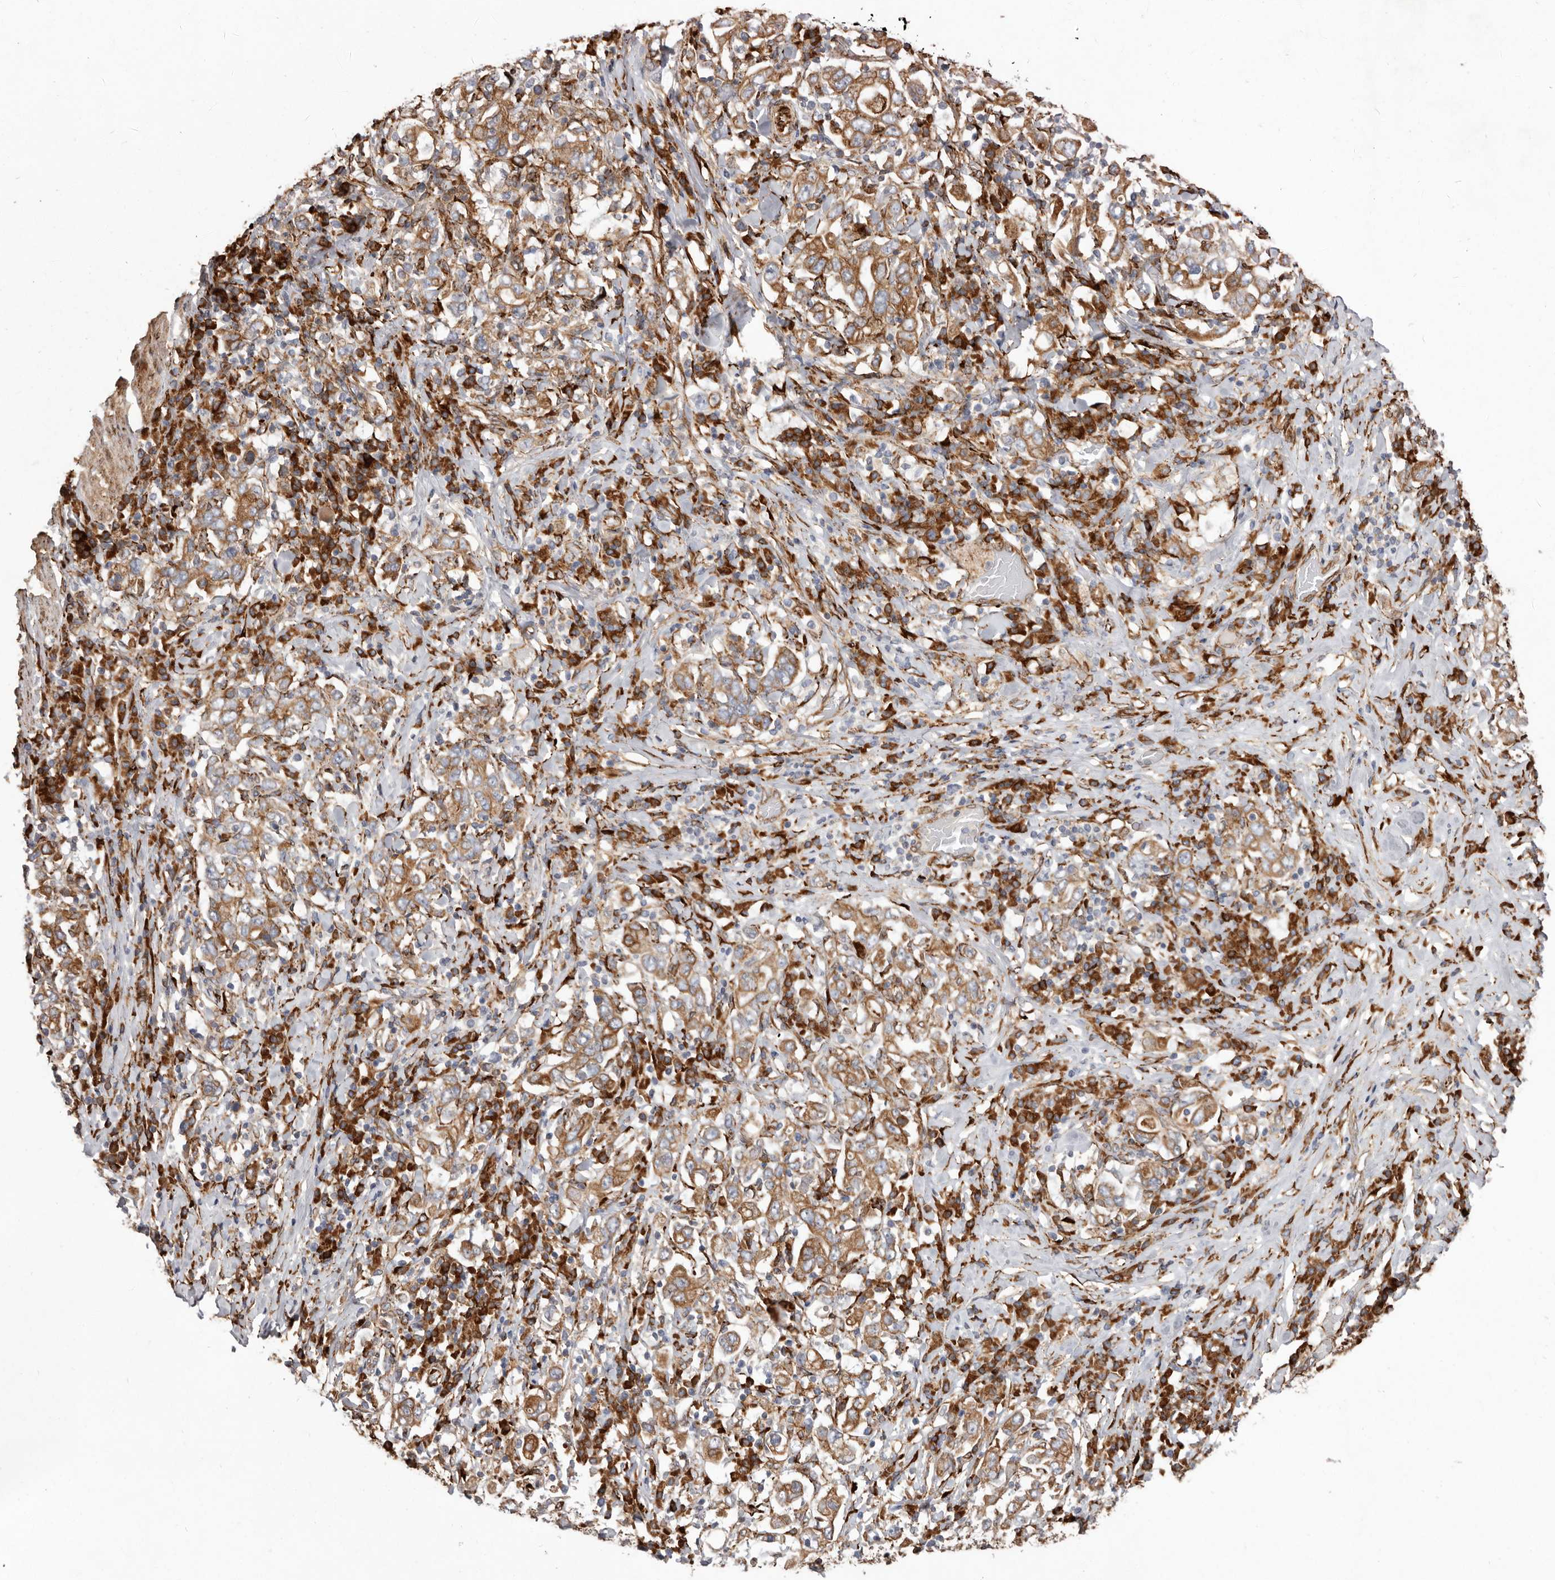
{"staining": {"intensity": "moderate", "quantity": ">75%", "location": "cytoplasmic/membranous"}, "tissue": "stomach cancer", "cell_type": "Tumor cells", "image_type": "cancer", "snomed": [{"axis": "morphology", "description": "Adenocarcinoma, NOS"}, {"axis": "topography", "description": "Stomach, upper"}], "caption": "Brown immunohistochemical staining in human adenocarcinoma (stomach) reveals moderate cytoplasmic/membranous positivity in approximately >75% of tumor cells.", "gene": "WDTC1", "patient": {"sex": "male", "age": 62}}